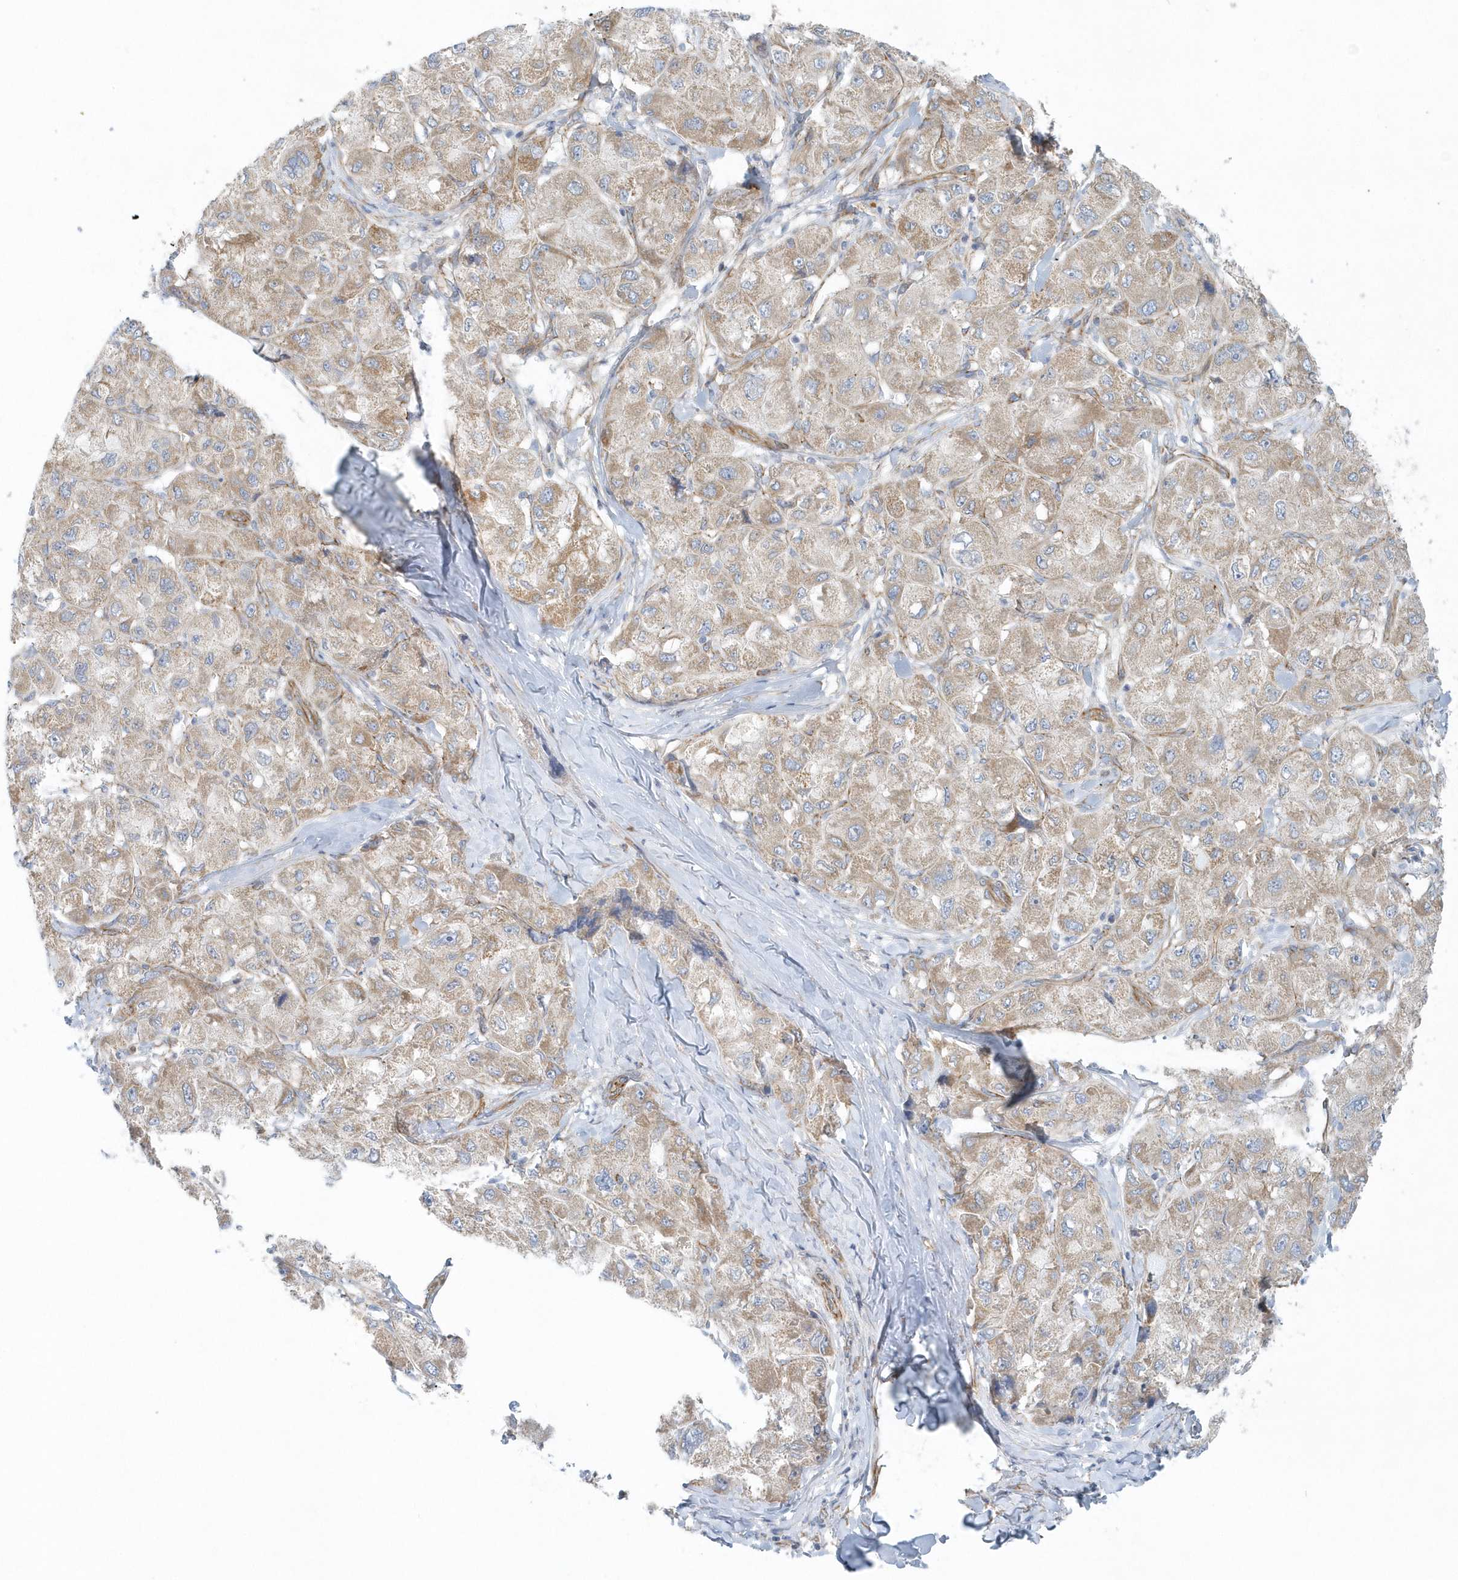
{"staining": {"intensity": "weak", "quantity": ">75%", "location": "cytoplasmic/membranous"}, "tissue": "liver cancer", "cell_type": "Tumor cells", "image_type": "cancer", "snomed": [{"axis": "morphology", "description": "Carcinoma, Hepatocellular, NOS"}, {"axis": "topography", "description": "Liver"}], "caption": "IHC (DAB (3,3'-diaminobenzidine)) staining of hepatocellular carcinoma (liver) shows weak cytoplasmic/membranous protein expression in approximately >75% of tumor cells. The protein is shown in brown color, while the nuclei are stained blue.", "gene": "GPR152", "patient": {"sex": "male", "age": 80}}